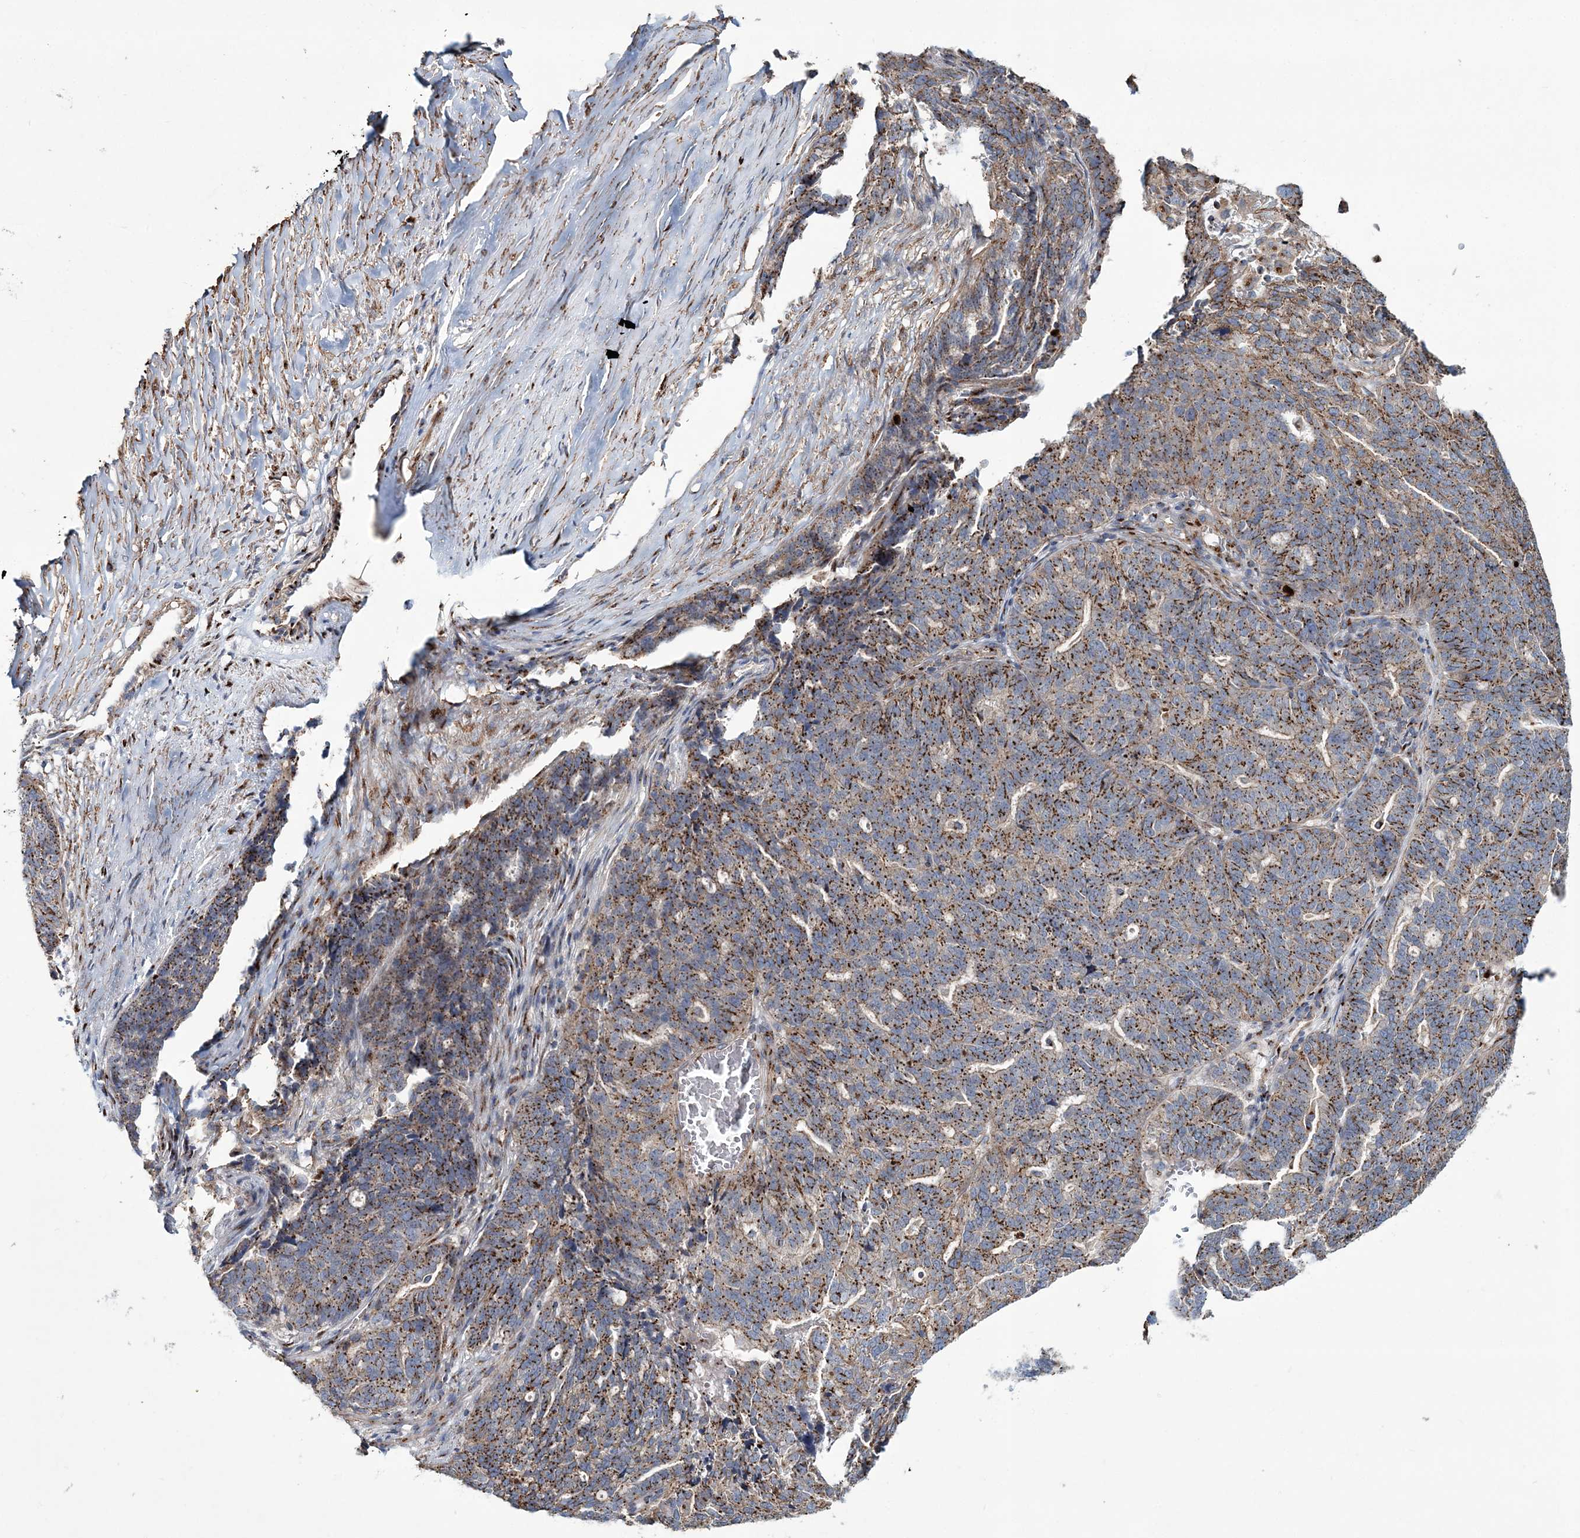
{"staining": {"intensity": "moderate", "quantity": ">75%", "location": "cytoplasmic/membranous"}, "tissue": "ovarian cancer", "cell_type": "Tumor cells", "image_type": "cancer", "snomed": [{"axis": "morphology", "description": "Cystadenocarcinoma, serous, NOS"}, {"axis": "topography", "description": "Ovary"}], "caption": "Brown immunohistochemical staining in ovarian cancer exhibits moderate cytoplasmic/membranous expression in approximately >75% of tumor cells.", "gene": "MAN1A2", "patient": {"sex": "female", "age": 59}}